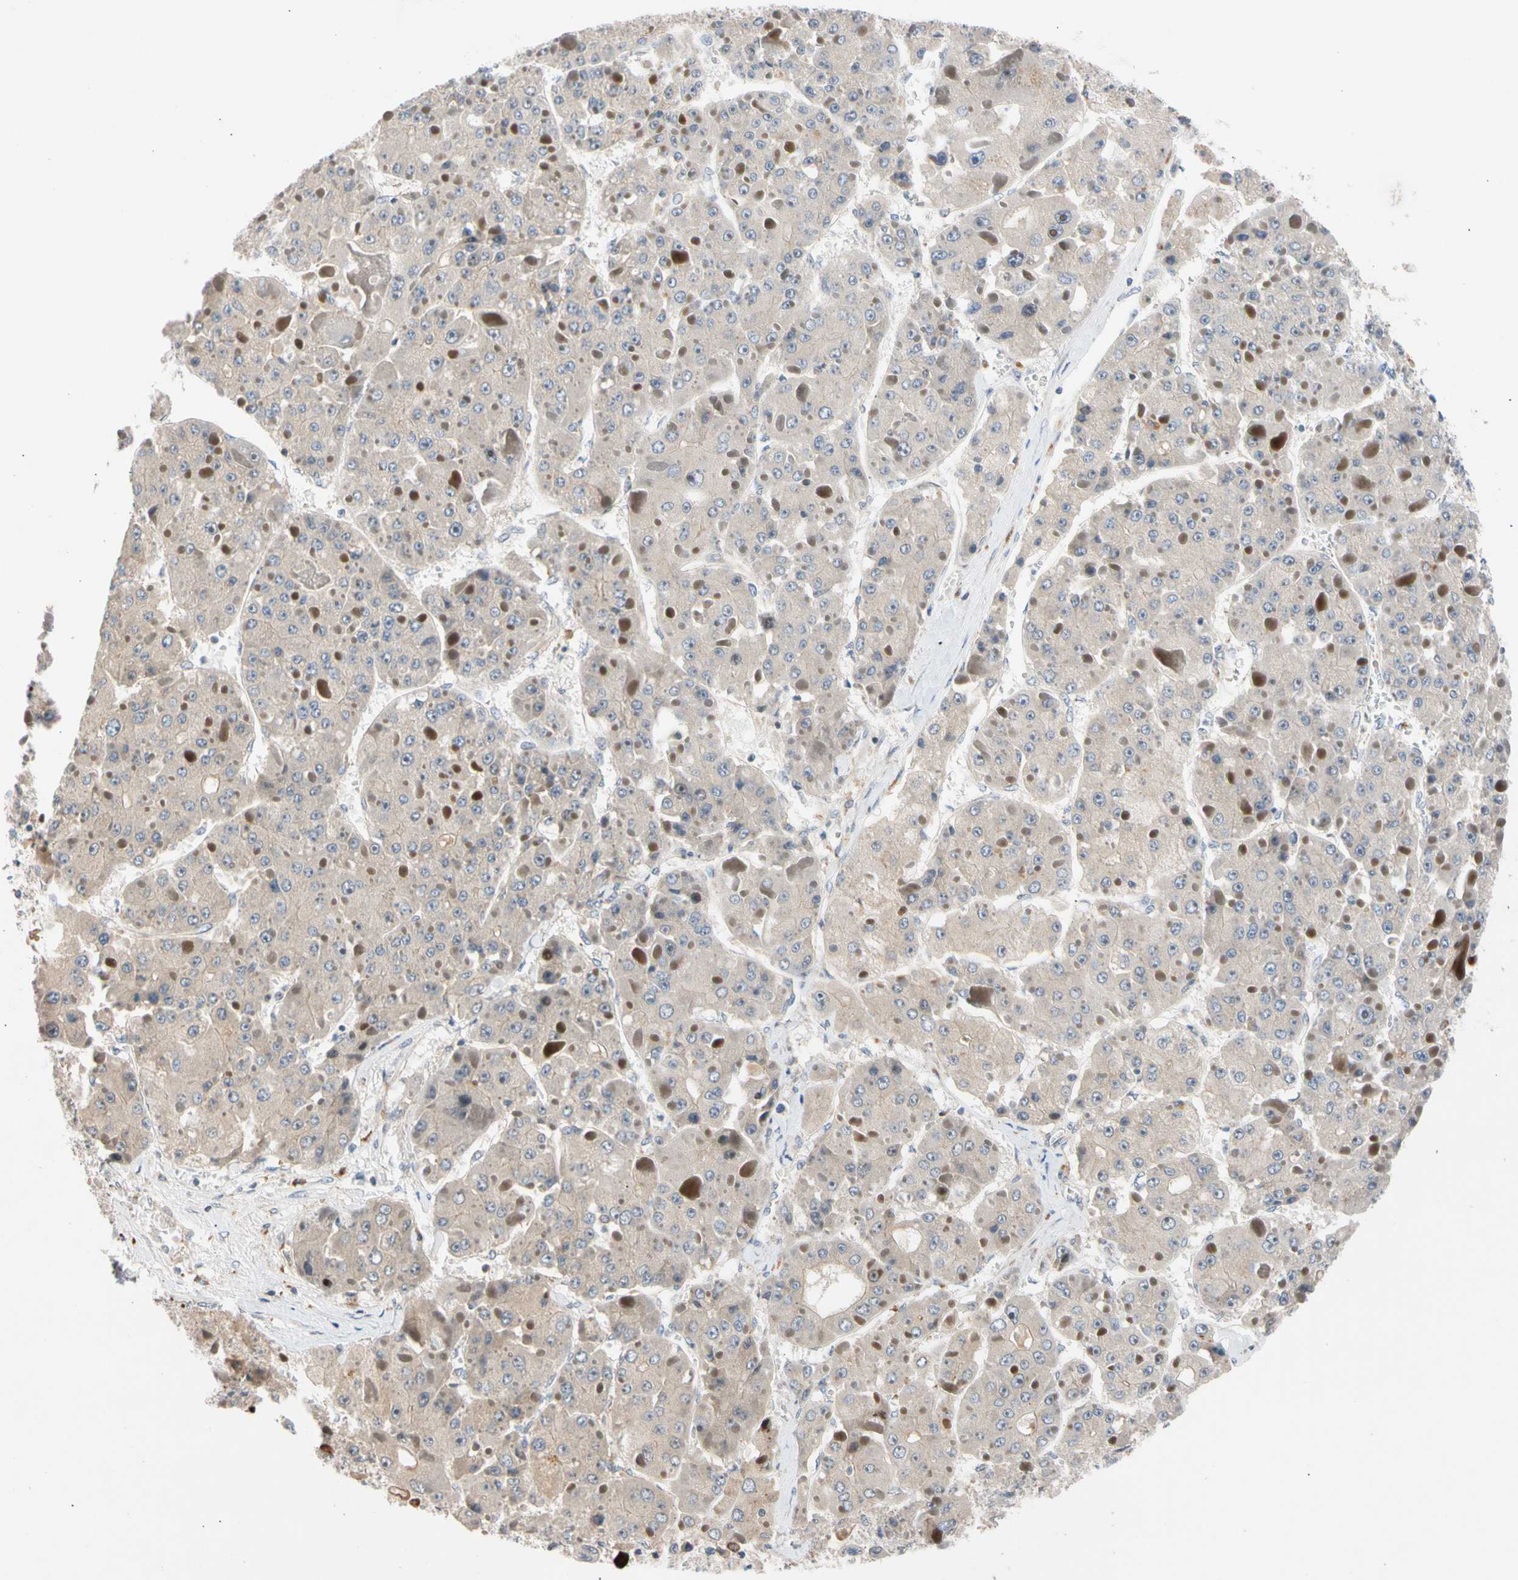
{"staining": {"intensity": "negative", "quantity": "none", "location": "none"}, "tissue": "liver cancer", "cell_type": "Tumor cells", "image_type": "cancer", "snomed": [{"axis": "morphology", "description": "Carcinoma, Hepatocellular, NOS"}, {"axis": "topography", "description": "Liver"}], "caption": "DAB immunohistochemical staining of human liver cancer (hepatocellular carcinoma) displays no significant expression in tumor cells.", "gene": "CNST", "patient": {"sex": "female", "age": 73}}